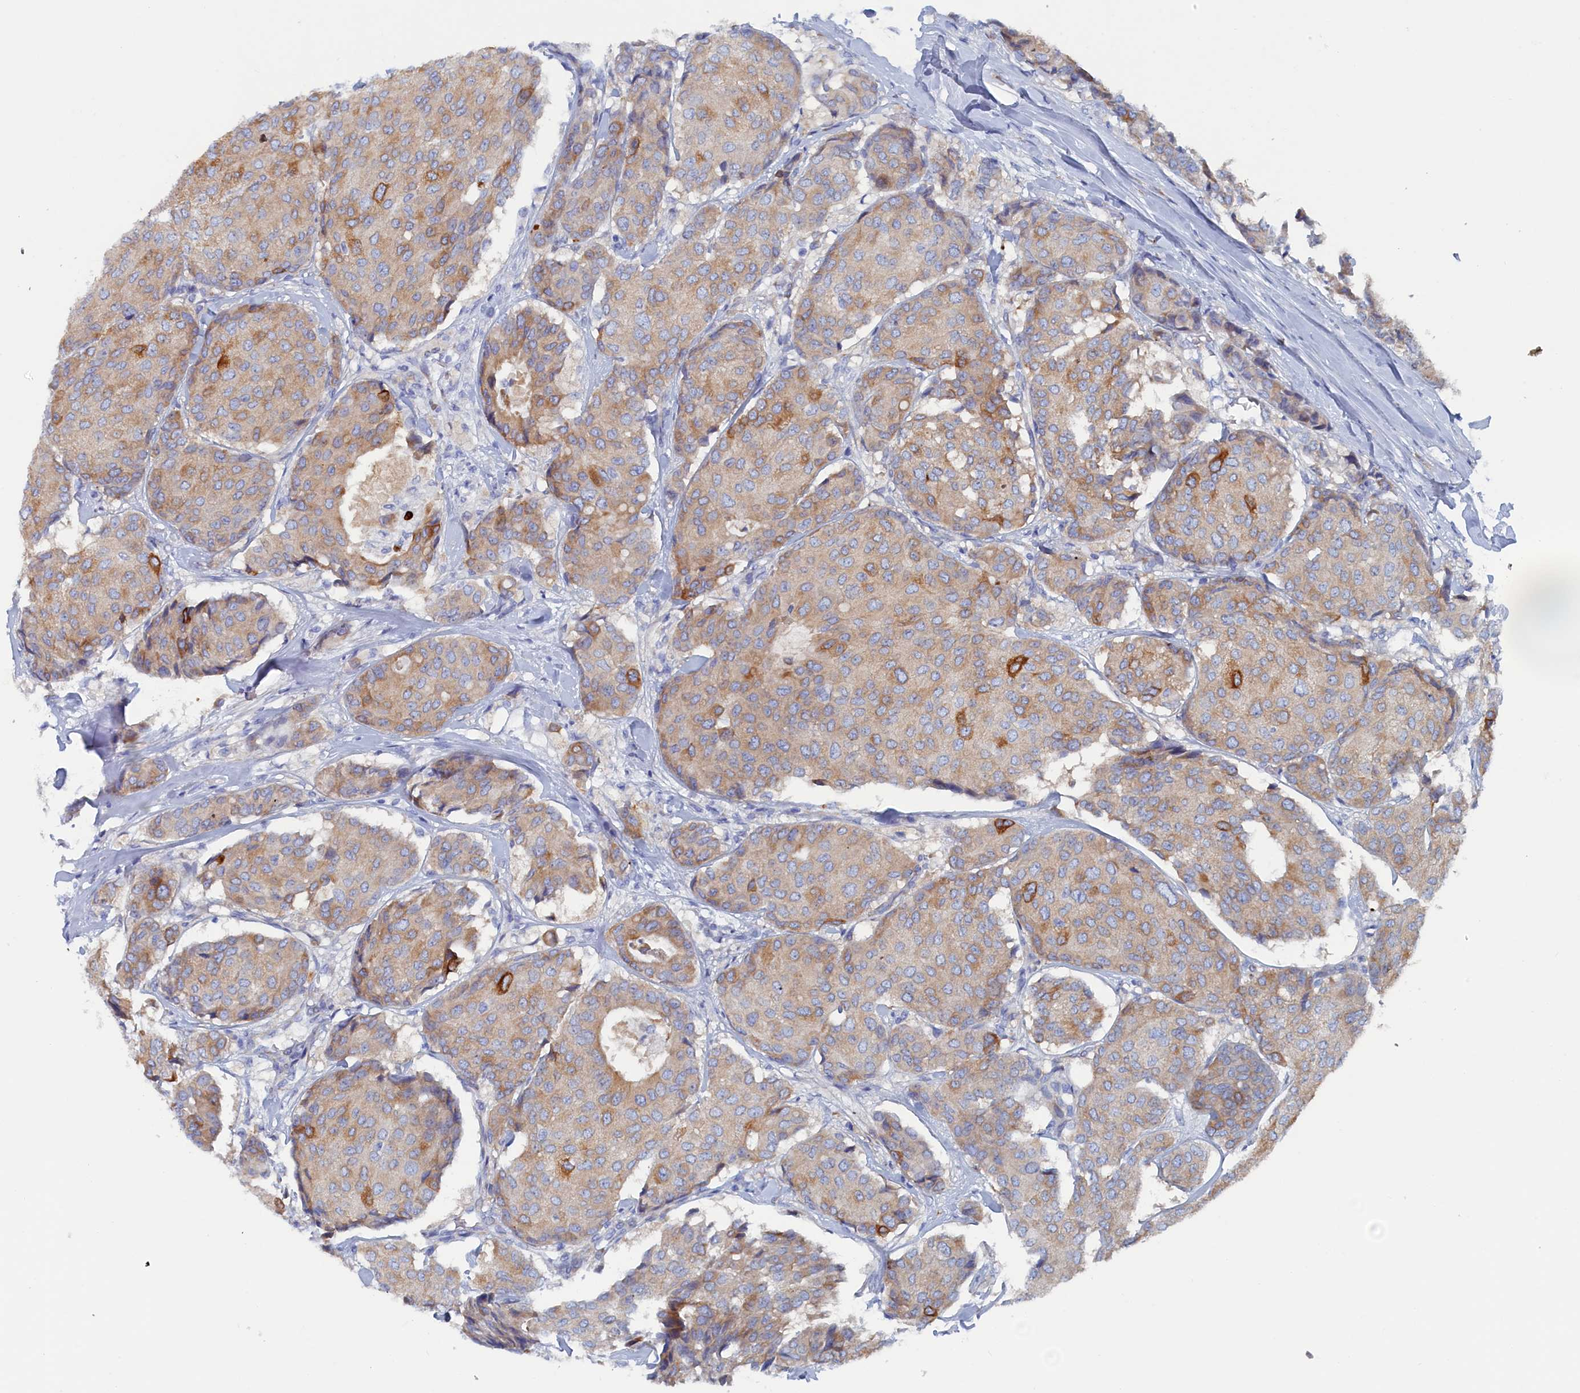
{"staining": {"intensity": "moderate", "quantity": "25%-75%", "location": "cytoplasmic/membranous"}, "tissue": "breast cancer", "cell_type": "Tumor cells", "image_type": "cancer", "snomed": [{"axis": "morphology", "description": "Duct carcinoma"}, {"axis": "topography", "description": "Breast"}], "caption": "The immunohistochemical stain highlights moderate cytoplasmic/membranous expression in tumor cells of breast cancer (invasive ductal carcinoma) tissue. Nuclei are stained in blue.", "gene": "COG7", "patient": {"sex": "female", "age": 75}}